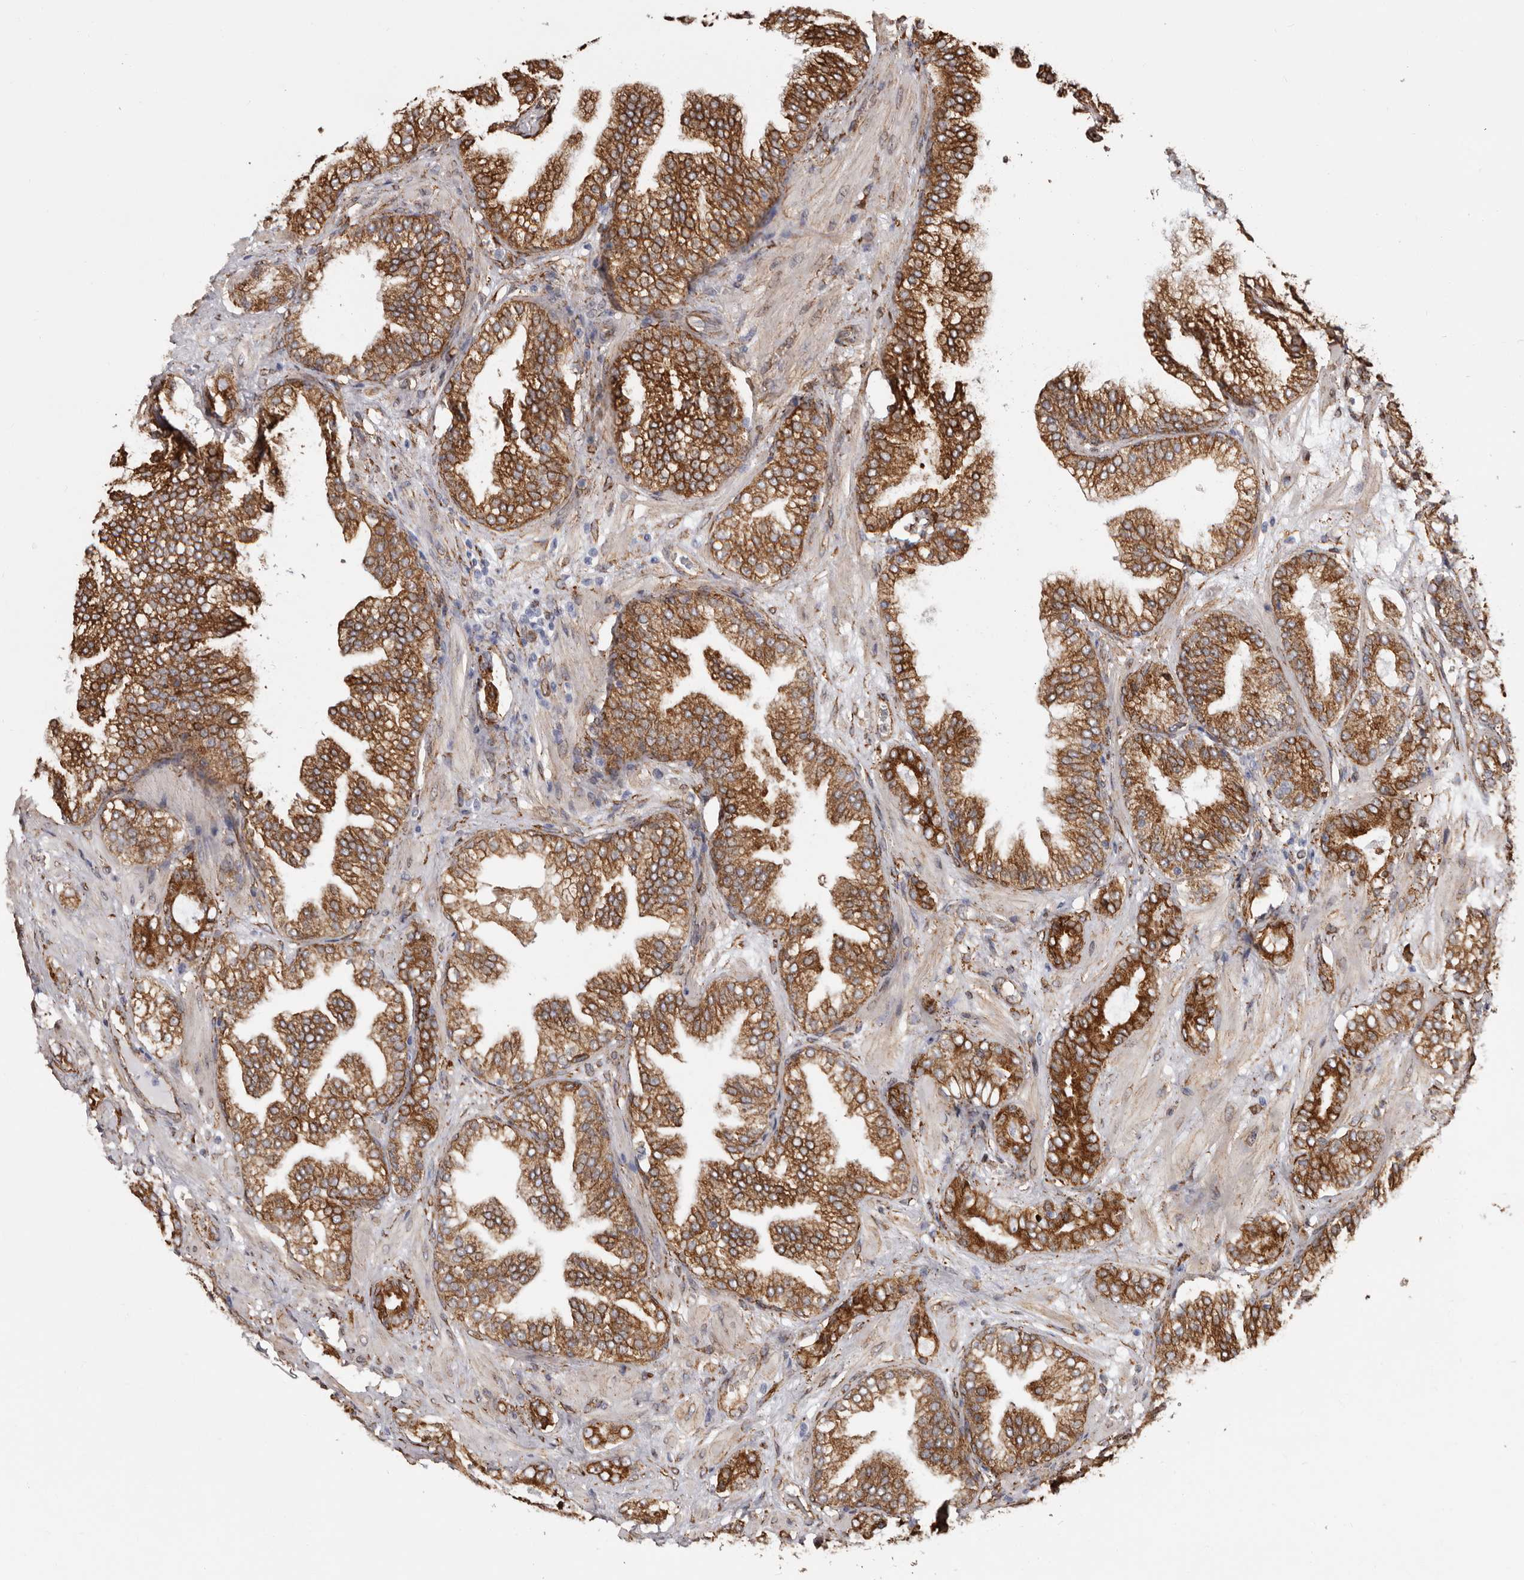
{"staining": {"intensity": "strong", "quantity": ">75%", "location": "cytoplasmic/membranous"}, "tissue": "prostate cancer", "cell_type": "Tumor cells", "image_type": "cancer", "snomed": [{"axis": "morphology", "description": "Adenocarcinoma, High grade"}, {"axis": "topography", "description": "Prostate"}], "caption": "A brown stain highlights strong cytoplasmic/membranous positivity of a protein in prostate cancer (adenocarcinoma (high-grade)) tumor cells. The staining was performed using DAB (3,3'-diaminobenzidine), with brown indicating positive protein expression. Nuclei are stained blue with hematoxylin.", "gene": "SEMA3E", "patient": {"sex": "male", "age": 58}}